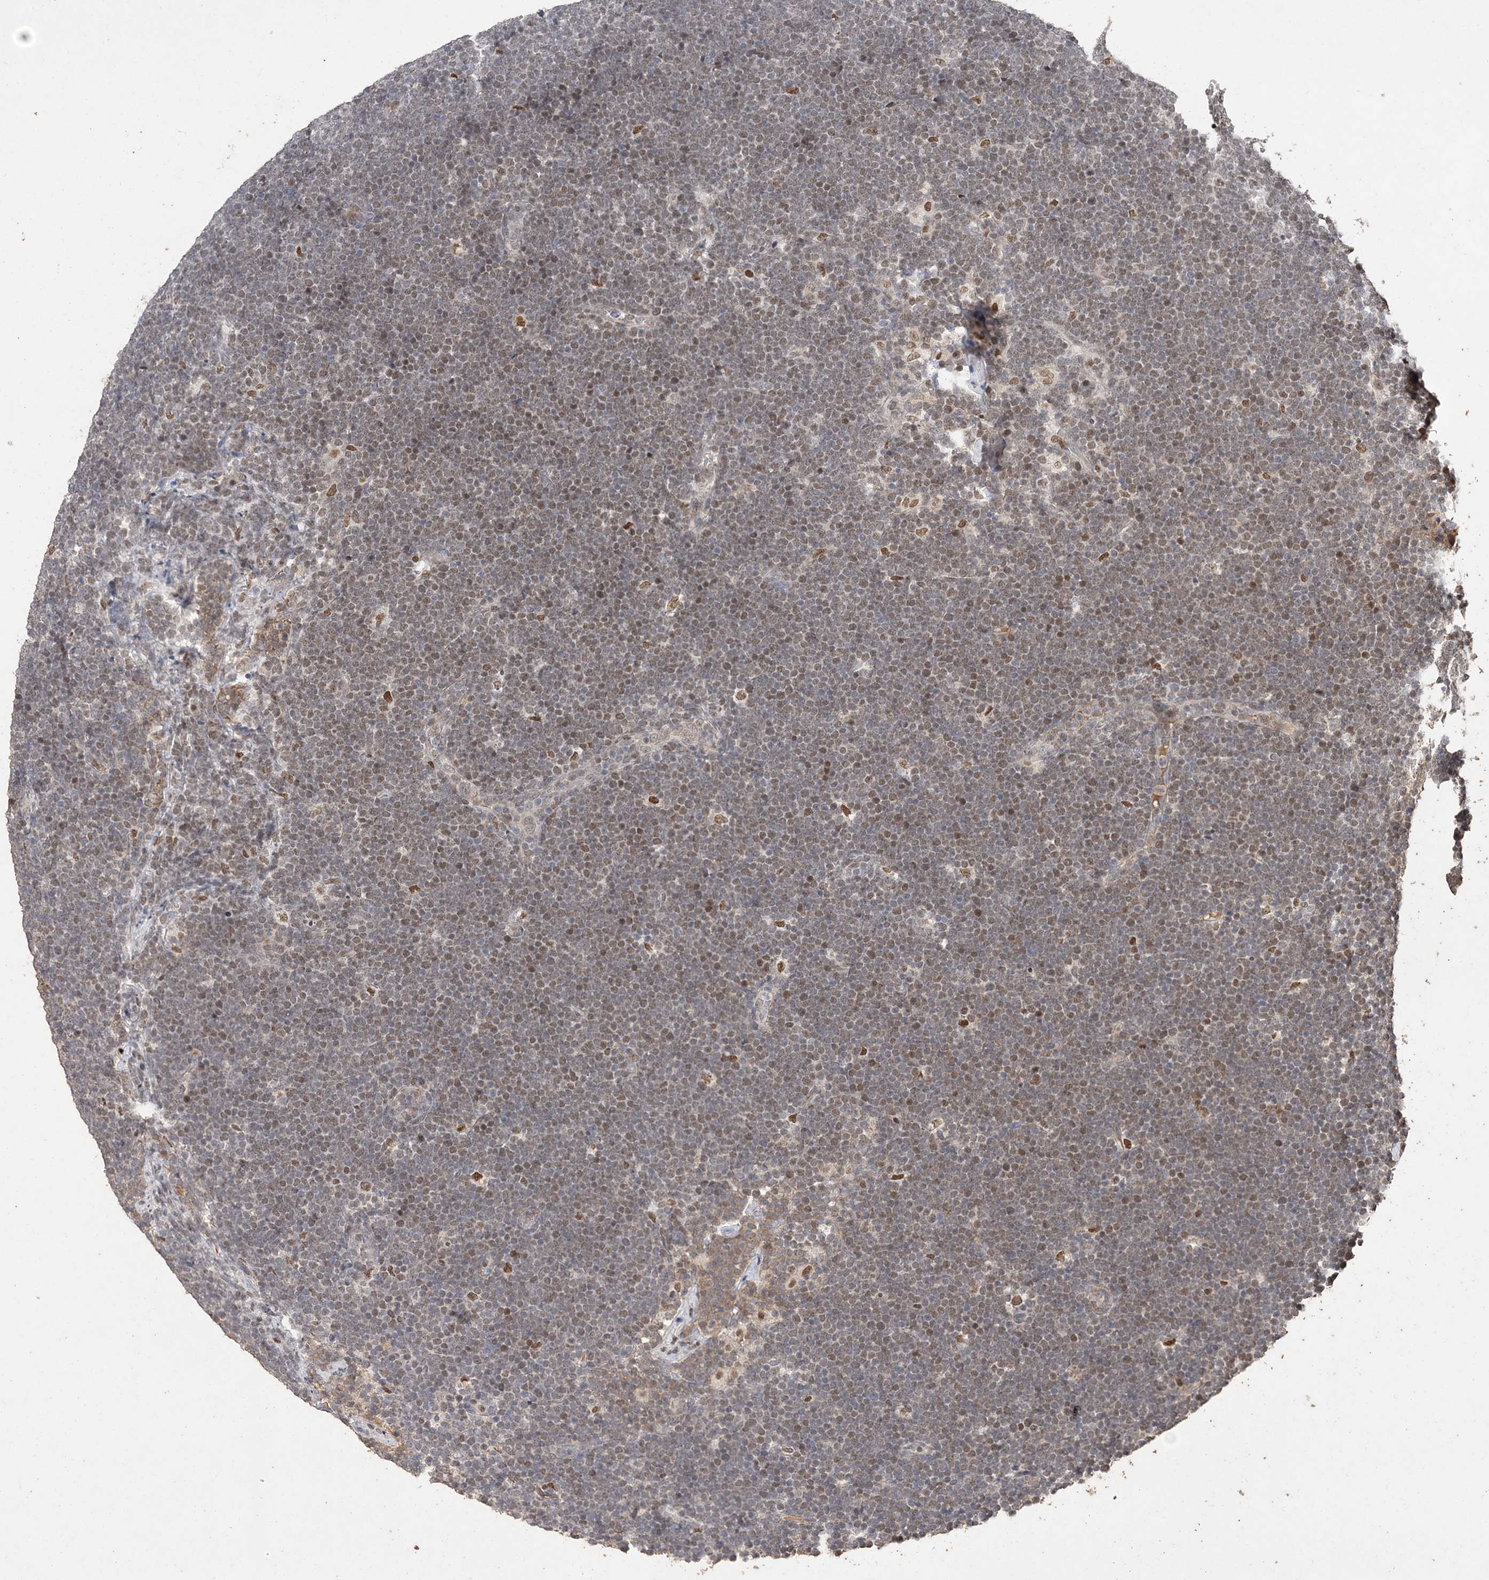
{"staining": {"intensity": "moderate", "quantity": "<25%", "location": "nuclear"}, "tissue": "lymphoma", "cell_type": "Tumor cells", "image_type": "cancer", "snomed": [{"axis": "morphology", "description": "Malignant lymphoma, non-Hodgkin's type, High grade"}, {"axis": "topography", "description": "Lymph node"}], "caption": "Immunohistochemical staining of lymphoma reveals moderate nuclear protein expression in about <25% of tumor cells. (DAB IHC with brightfield microscopy, high magnification).", "gene": "C3orf38", "patient": {"sex": "male", "age": 13}}